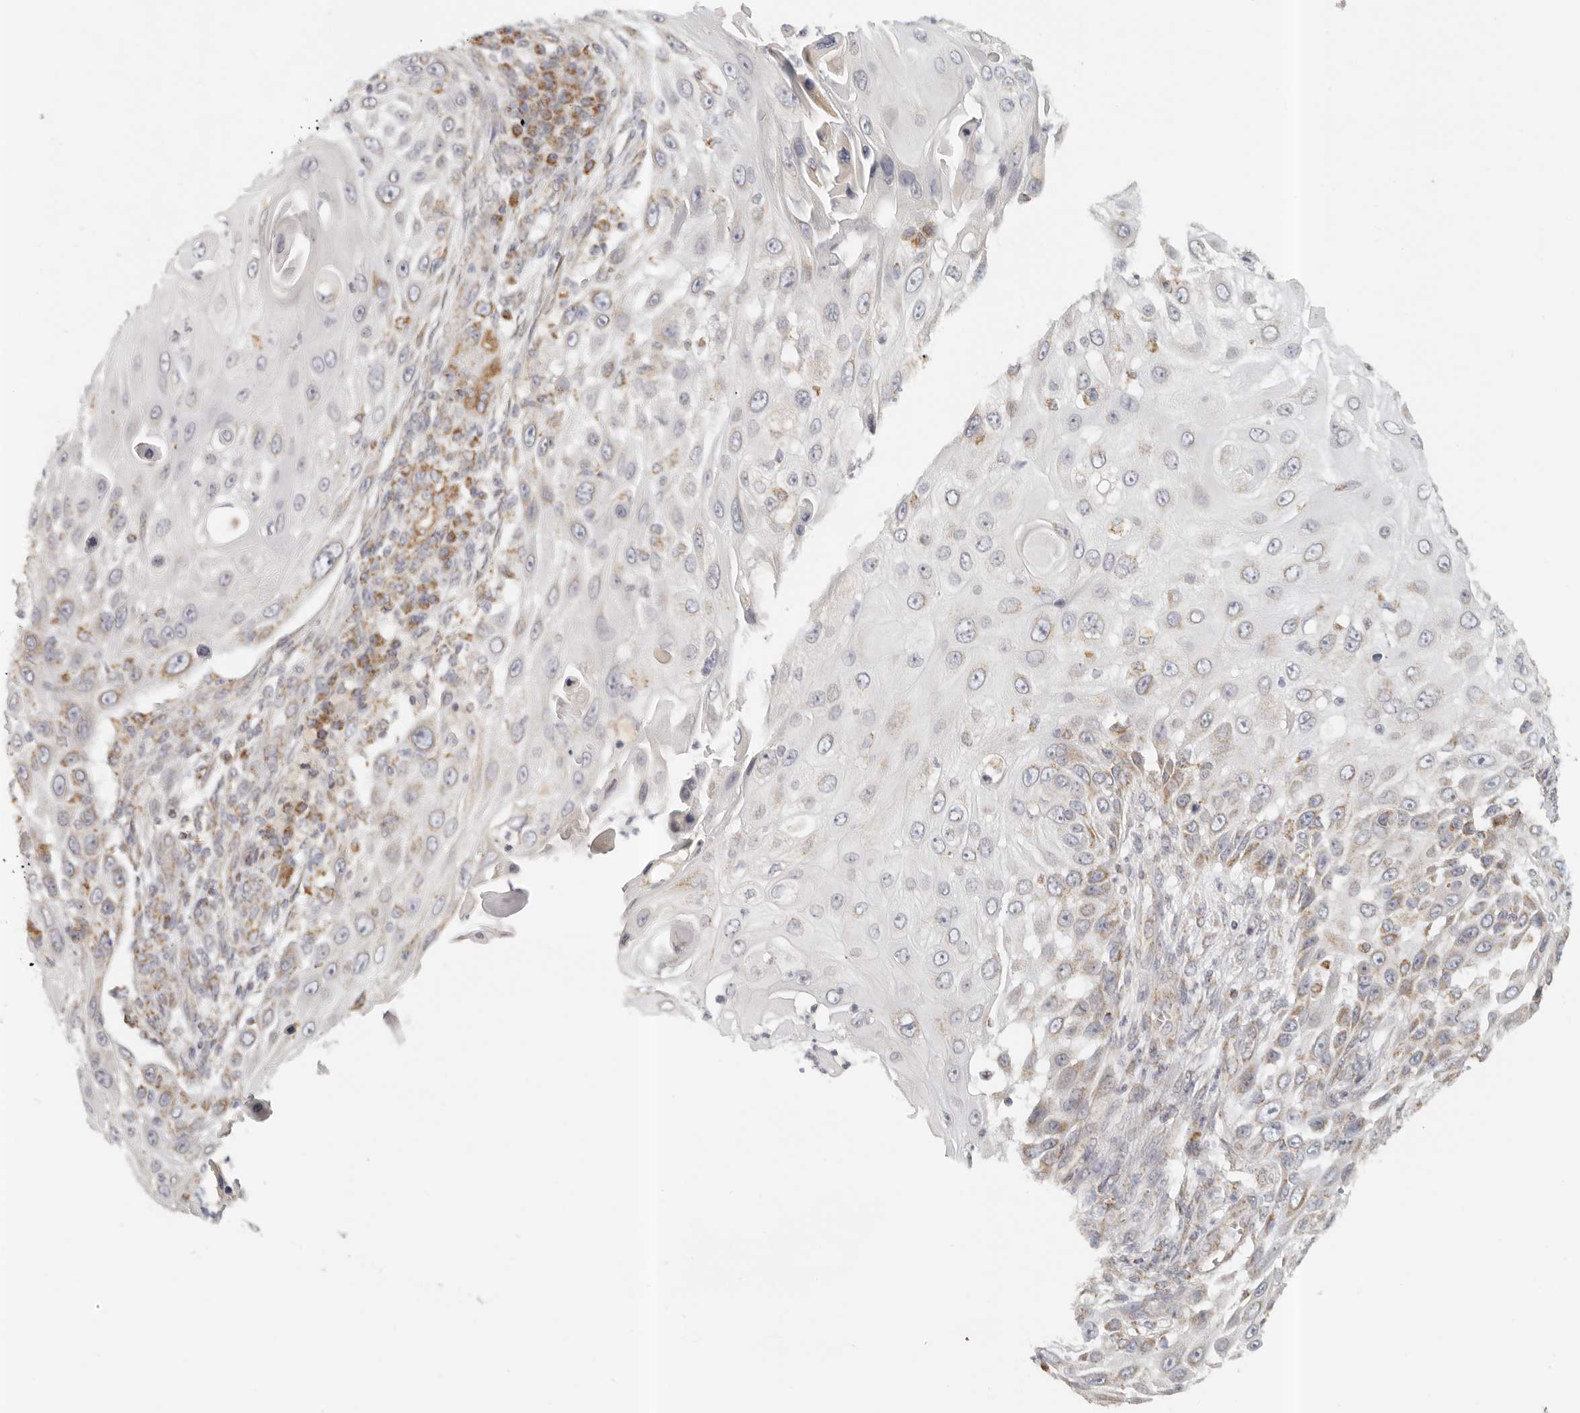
{"staining": {"intensity": "moderate", "quantity": "25%-75%", "location": "cytoplasmic/membranous"}, "tissue": "skin cancer", "cell_type": "Tumor cells", "image_type": "cancer", "snomed": [{"axis": "morphology", "description": "Squamous cell carcinoma, NOS"}, {"axis": "topography", "description": "Skin"}], "caption": "A brown stain shows moderate cytoplasmic/membranous positivity of a protein in squamous cell carcinoma (skin) tumor cells. (Brightfield microscopy of DAB IHC at high magnification).", "gene": "KDF1", "patient": {"sex": "female", "age": 44}}